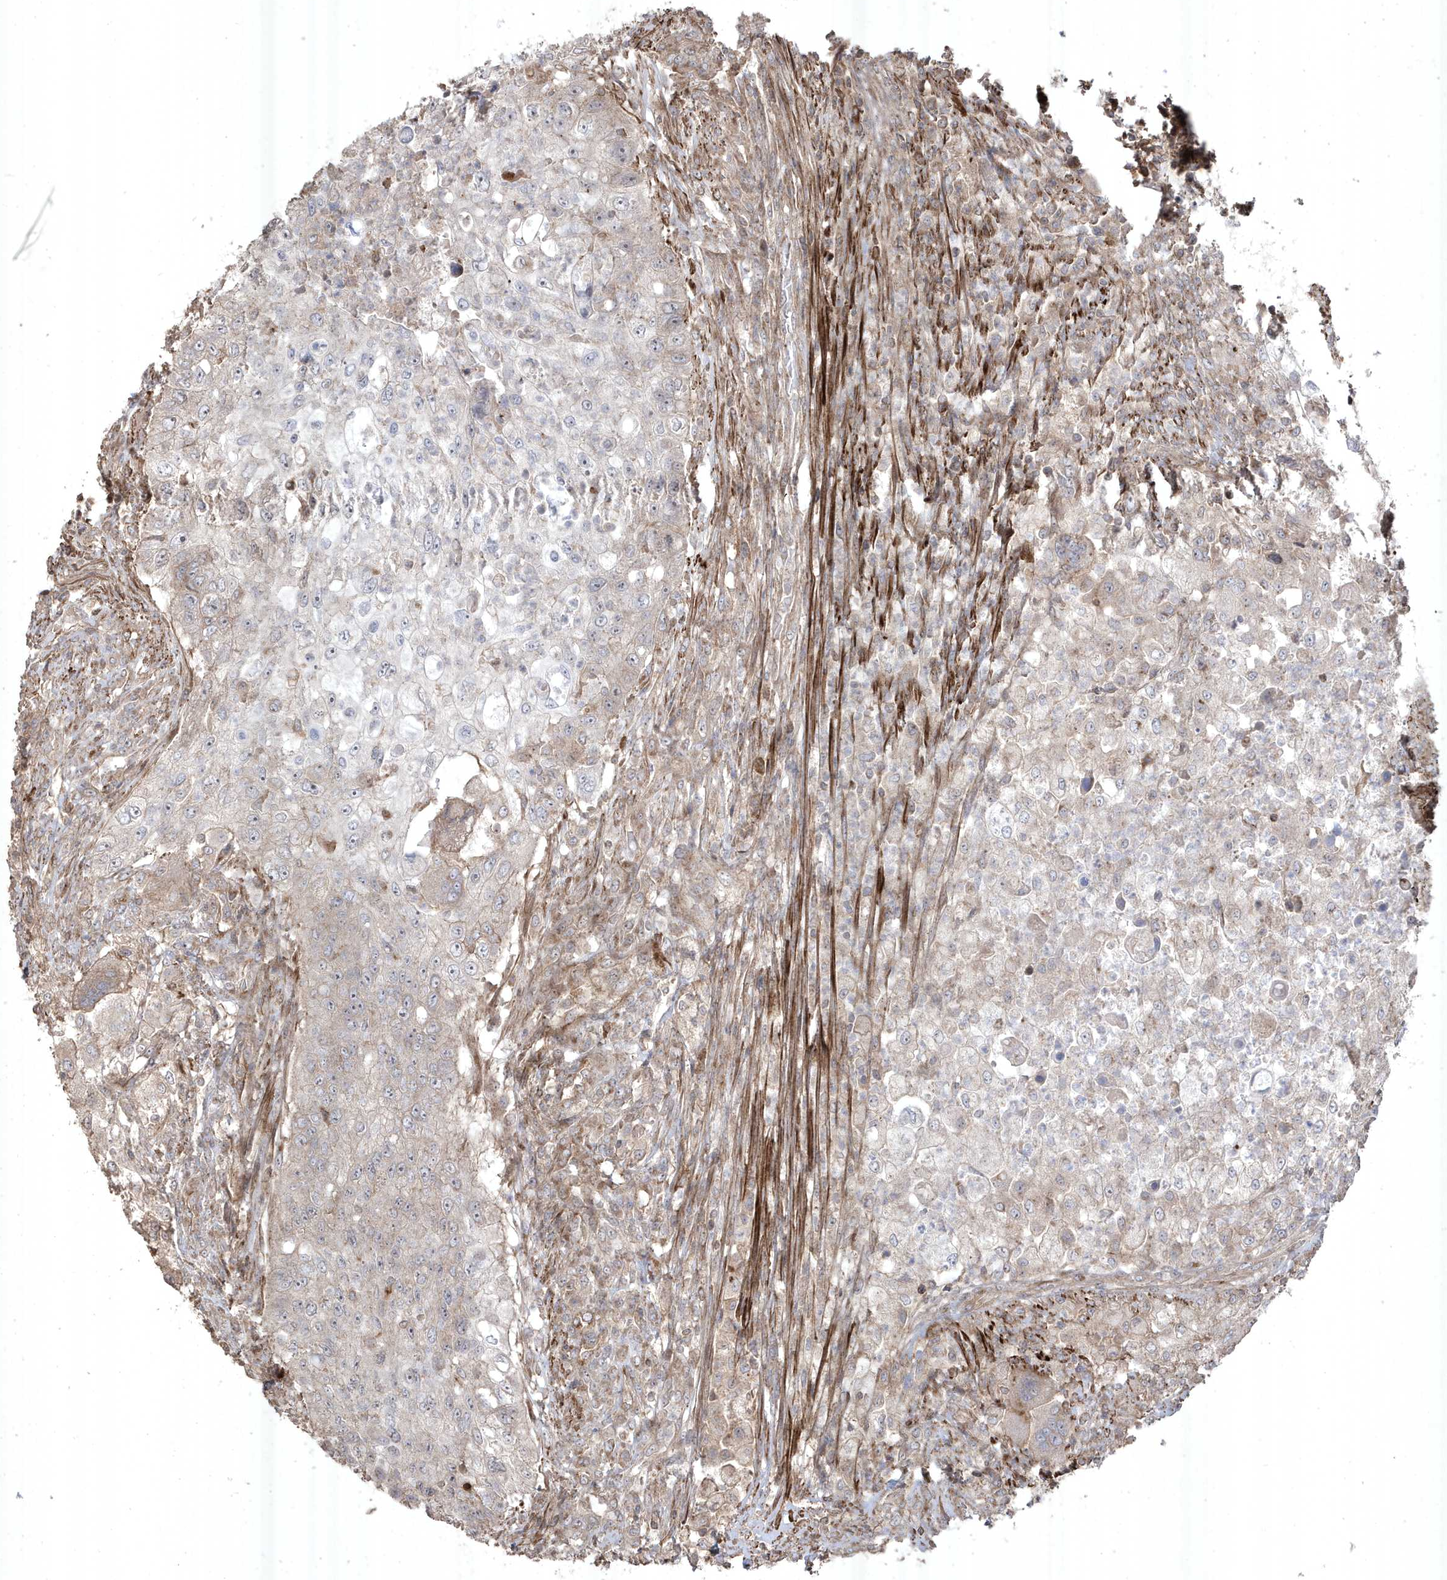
{"staining": {"intensity": "weak", "quantity": "<25%", "location": "cytoplasmic/membranous"}, "tissue": "urothelial cancer", "cell_type": "Tumor cells", "image_type": "cancer", "snomed": [{"axis": "morphology", "description": "Urothelial carcinoma, High grade"}, {"axis": "topography", "description": "Urinary bladder"}], "caption": "DAB immunohistochemical staining of human urothelial carcinoma (high-grade) displays no significant positivity in tumor cells.", "gene": "CETN3", "patient": {"sex": "female", "age": 60}}